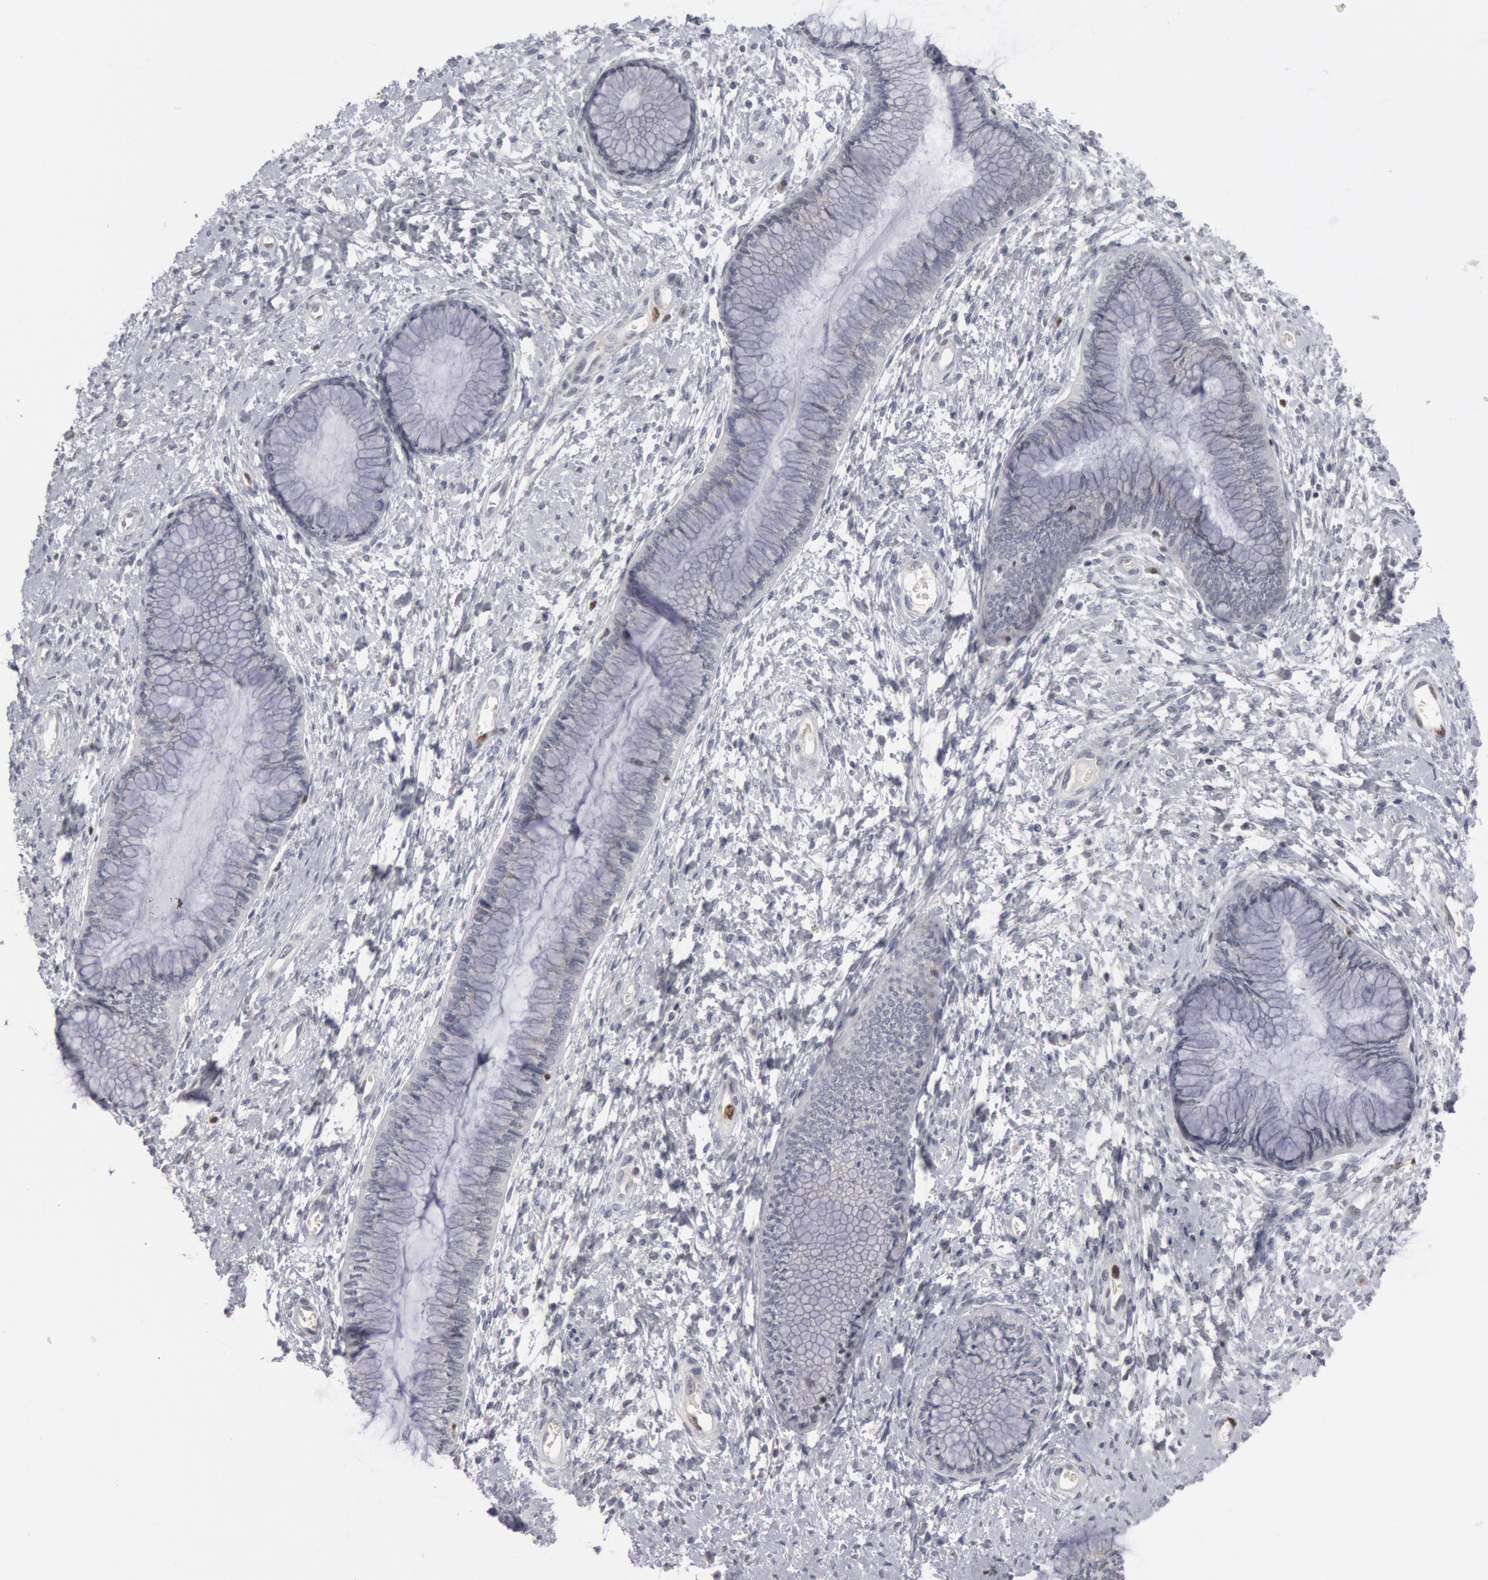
{"staining": {"intensity": "strong", "quantity": "25%-75%", "location": "nuclear"}, "tissue": "cervix", "cell_type": "Glandular cells", "image_type": "normal", "snomed": [{"axis": "morphology", "description": "Normal tissue, NOS"}, {"axis": "topography", "description": "Cervix"}], "caption": "Cervix stained with immunohistochemistry exhibits strong nuclear staining in approximately 25%-75% of glandular cells.", "gene": "WDHD1", "patient": {"sex": "female", "age": 27}}